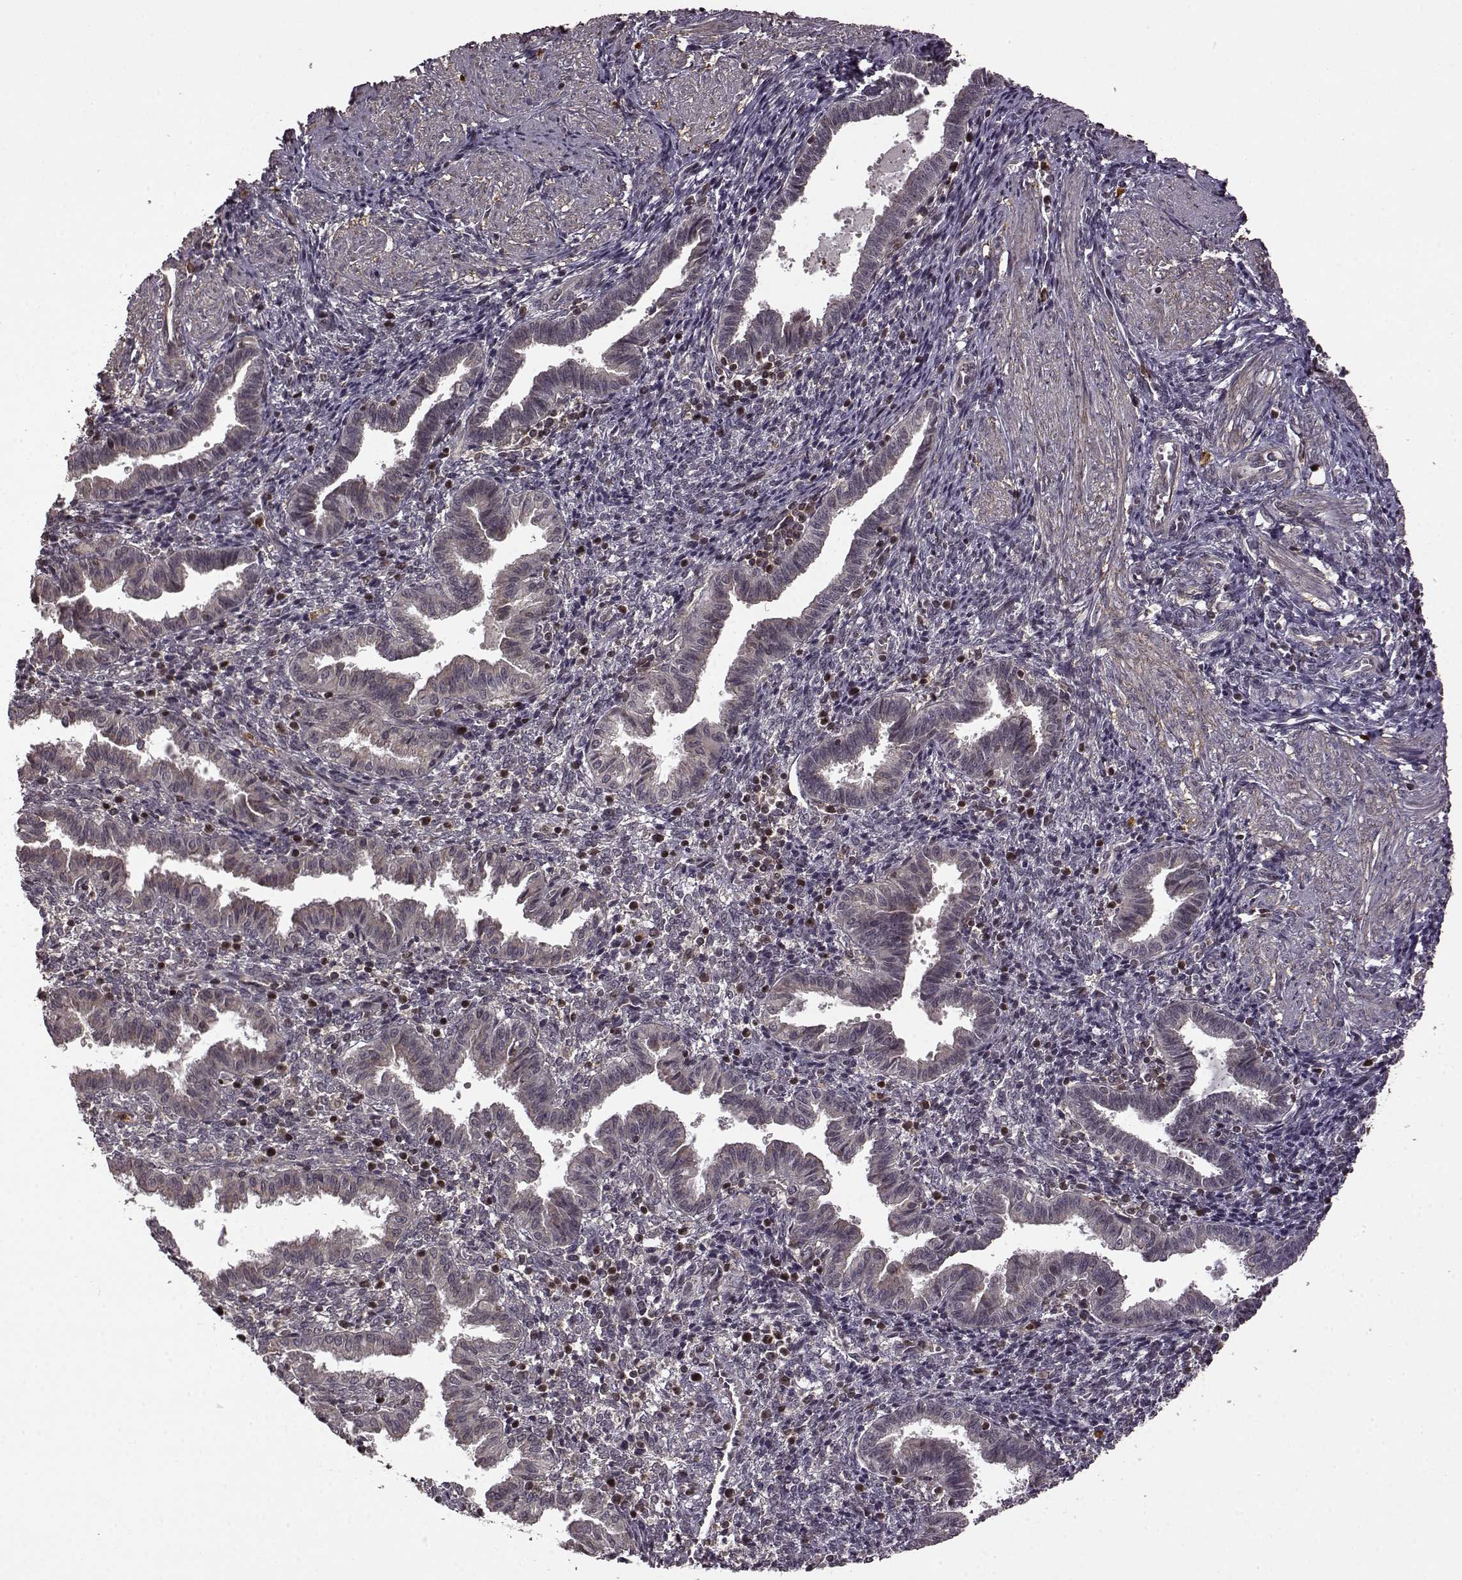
{"staining": {"intensity": "weak", "quantity": "25%-75%", "location": "cytoplasmic/membranous"}, "tissue": "endometrium", "cell_type": "Cells in endometrial stroma", "image_type": "normal", "snomed": [{"axis": "morphology", "description": "Normal tissue, NOS"}, {"axis": "topography", "description": "Endometrium"}], "caption": "Normal endometrium was stained to show a protein in brown. There is low levels of weak cytoplasmic/membranous expression in approximately 25%-75% of cells in endometrial stroma.", "gene": "TRMU", "patient": {"sex": "female", "age": 37}}